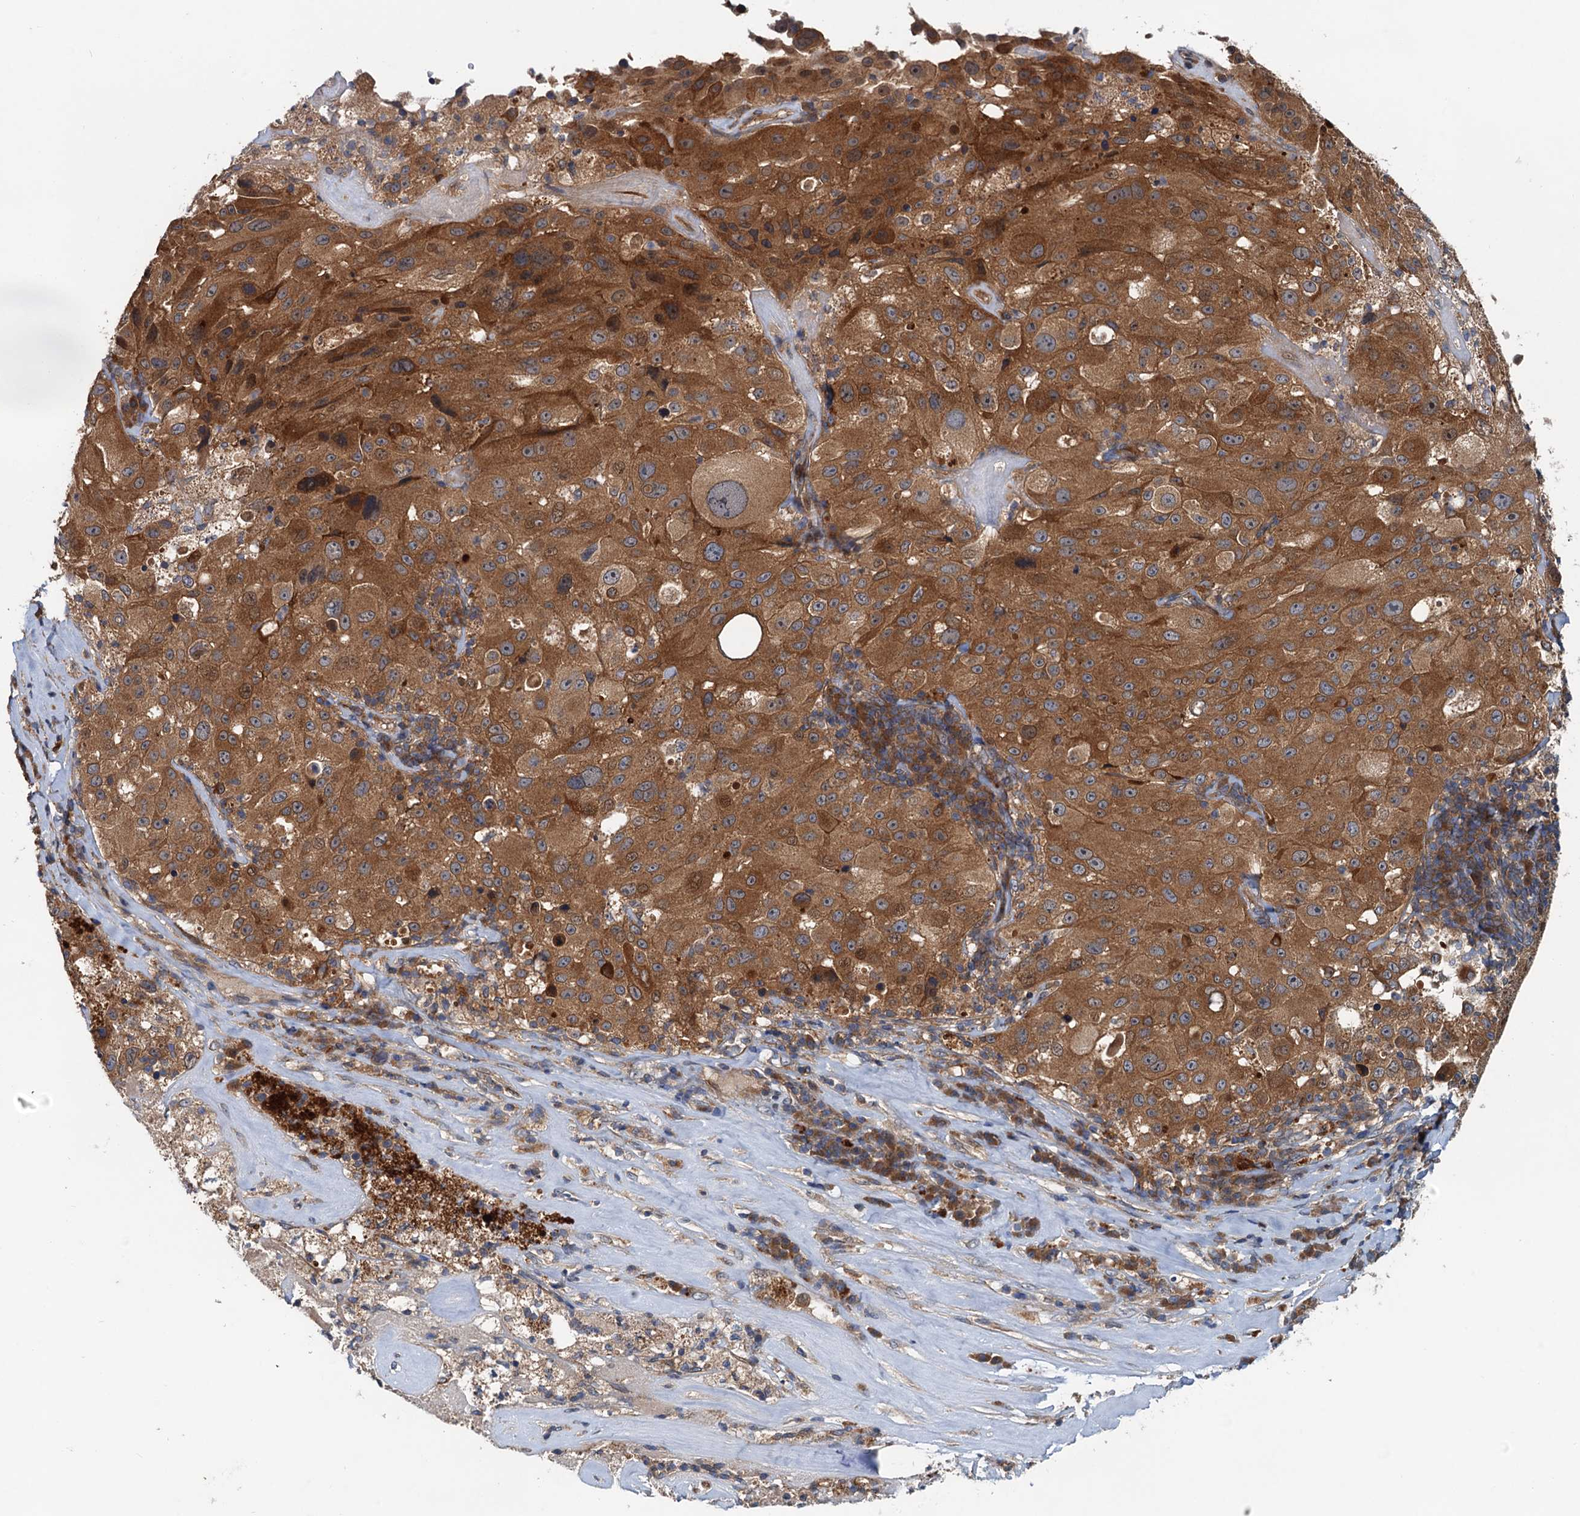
{"staining": {"intensity": "moderate", "quantity": ">75%", "location": "cytoplasmic/membranous"}, "tissue": "melanoma", "cell_type": "Tumor cells", "image_type": "cancer", "snomed": [{"axis": "morphology", "description": "Malignant melanoma, Metastatic site"}, {"axis": "topography", "description": "Lymph node"}], "caption": "Human malignant melanoma (metastatic site) stained for a protein (brown) demonstrates moderate cytoplasmic/membranous positive positivity in about >75% of tumor cells.", "gene": "EFL1", "patient": {"sex": "male", "age": 62}}